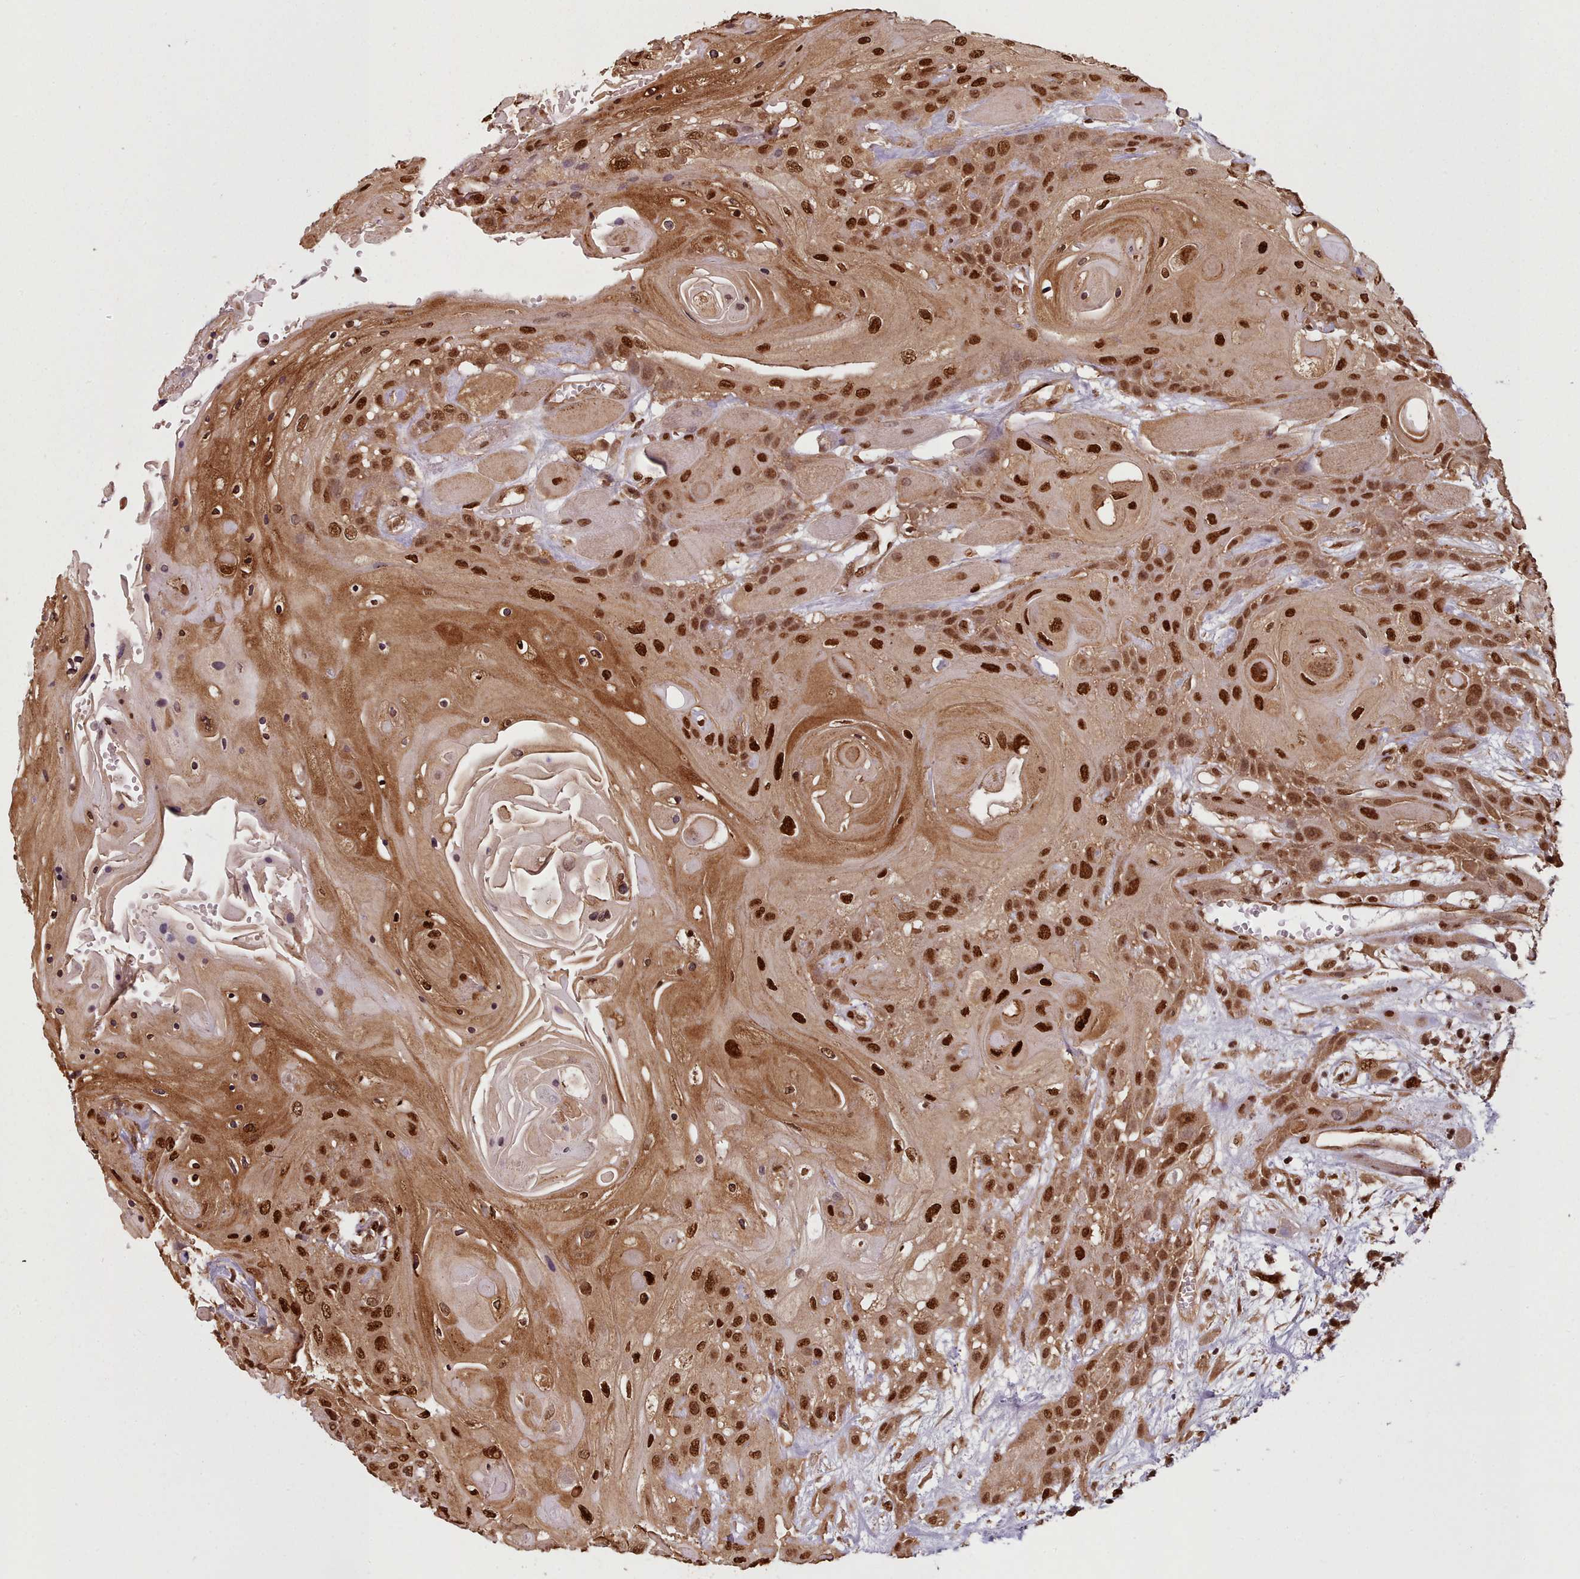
{"staining": {"intensity": "strong", "quantity": ">75%", "location": "cytoplasmic/membranous,nuclear"}, "tissue": "head and neck cancer", "cell_type": "Tumor cells", "image_type": "cancer", "snomed": [{"axis": "morphology", "description": "Squamous cell carcinoma, NOS"}, {"axis": "topography", "description": "Head-Neck"}], "caption": "An immunohistochemistry (IHC) histopathology image of neoplastic tissue is shown. Protein staining in brown shows strong cytoplasmic/membranous and nuclear positivity in head and neck cancer (squamous cell carcinoma) within tumor cells. (Brightfield microscopy of DAB IHC at high magnification).", "gene": "RPS27A", "patient": {"sex": "female", "age": 43}}